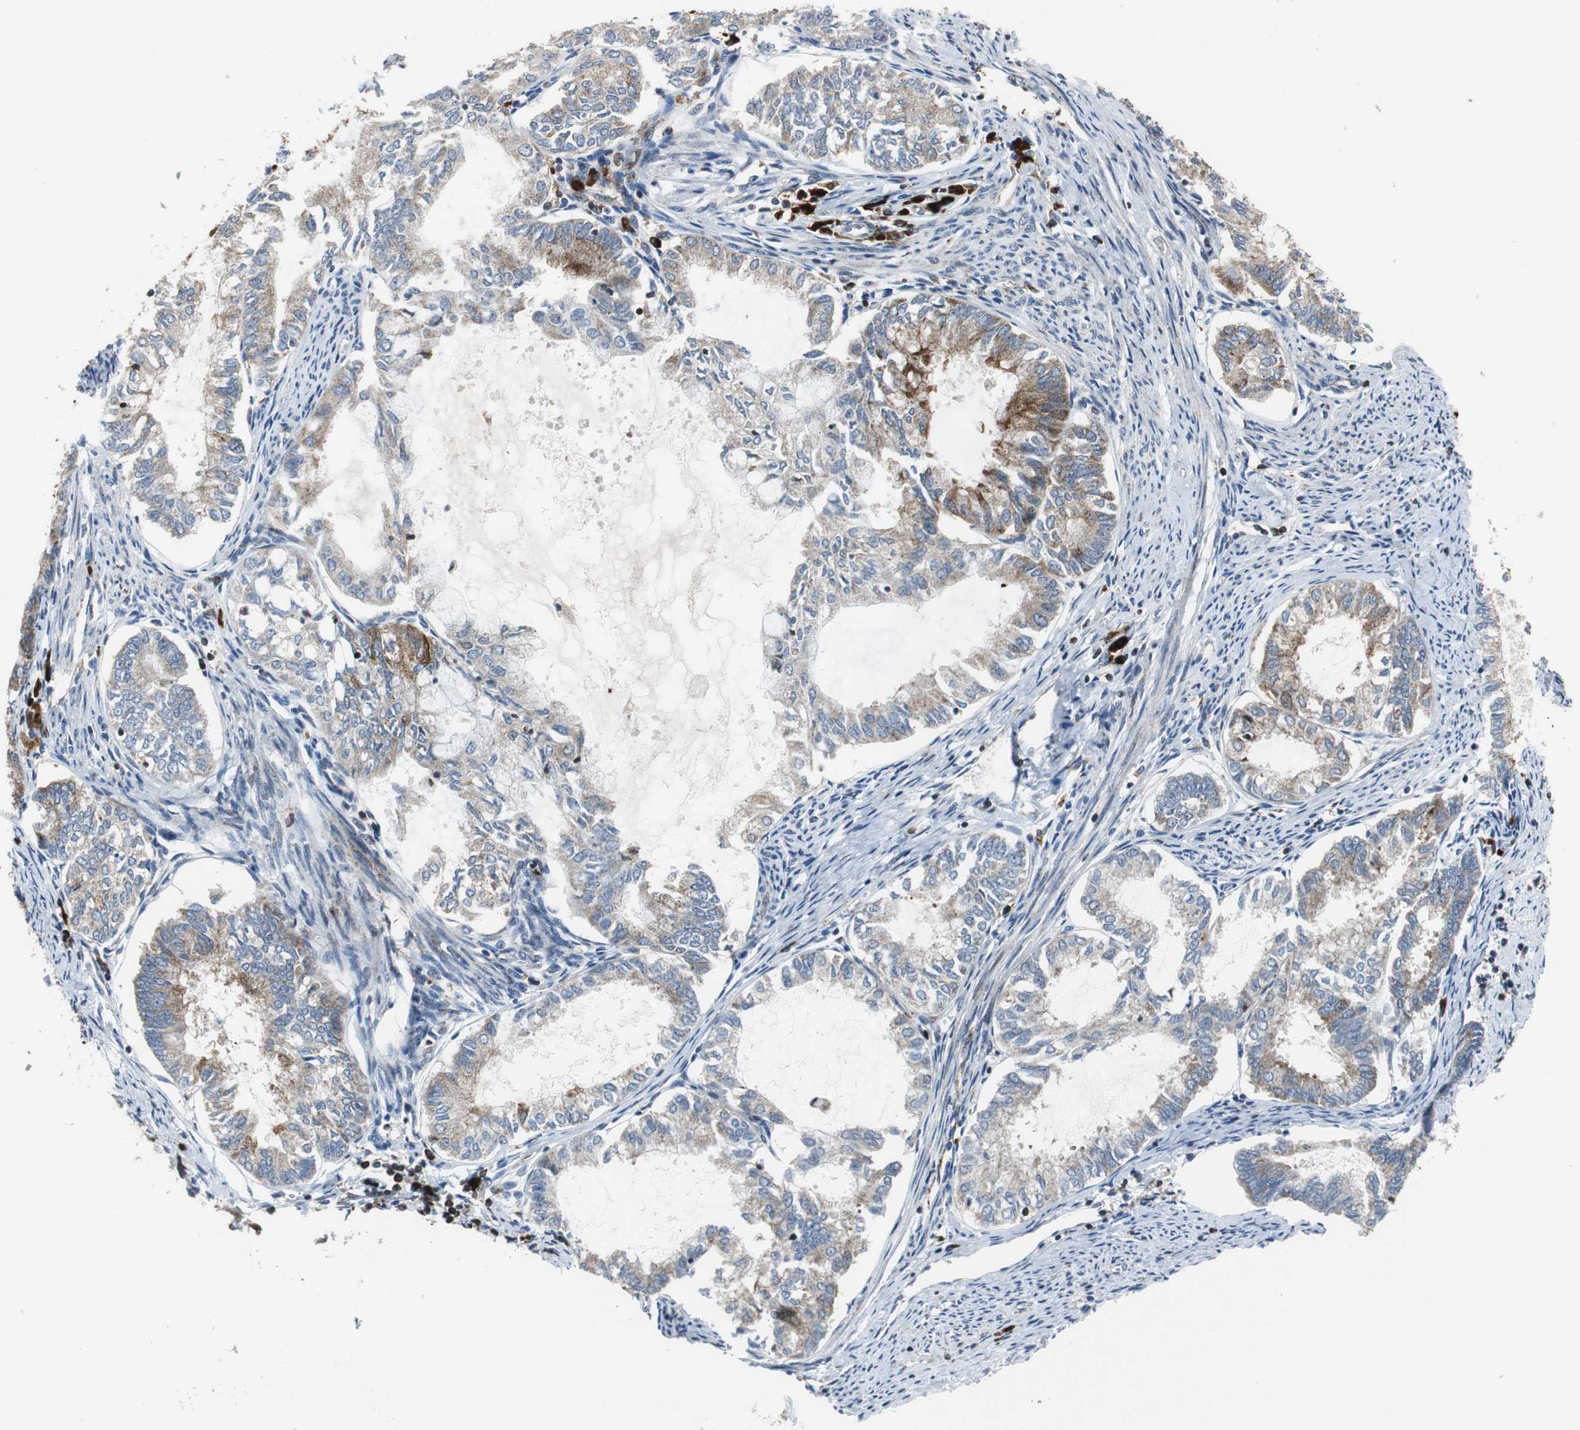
{"staining": {"intensity": "moderate", "quantity": "25%-75%", "location": "cytoplasmic/membranous"}, "tissue": "endometrial cancer", "cell_type": "Tumor cells", "image_type": "cancer", "snomed": [{"axis": "morphology", "description": "Adenocarcinoma, NOS"}, {"axis": "topography", "description": "Endometrium"}], "caption": "Human endometrial adenocarcinoma stained with a protein marker shows moderate staining in tumor cells.", "gene": "TUBA4A", "patient": {"sex": "female", "age": 86}}